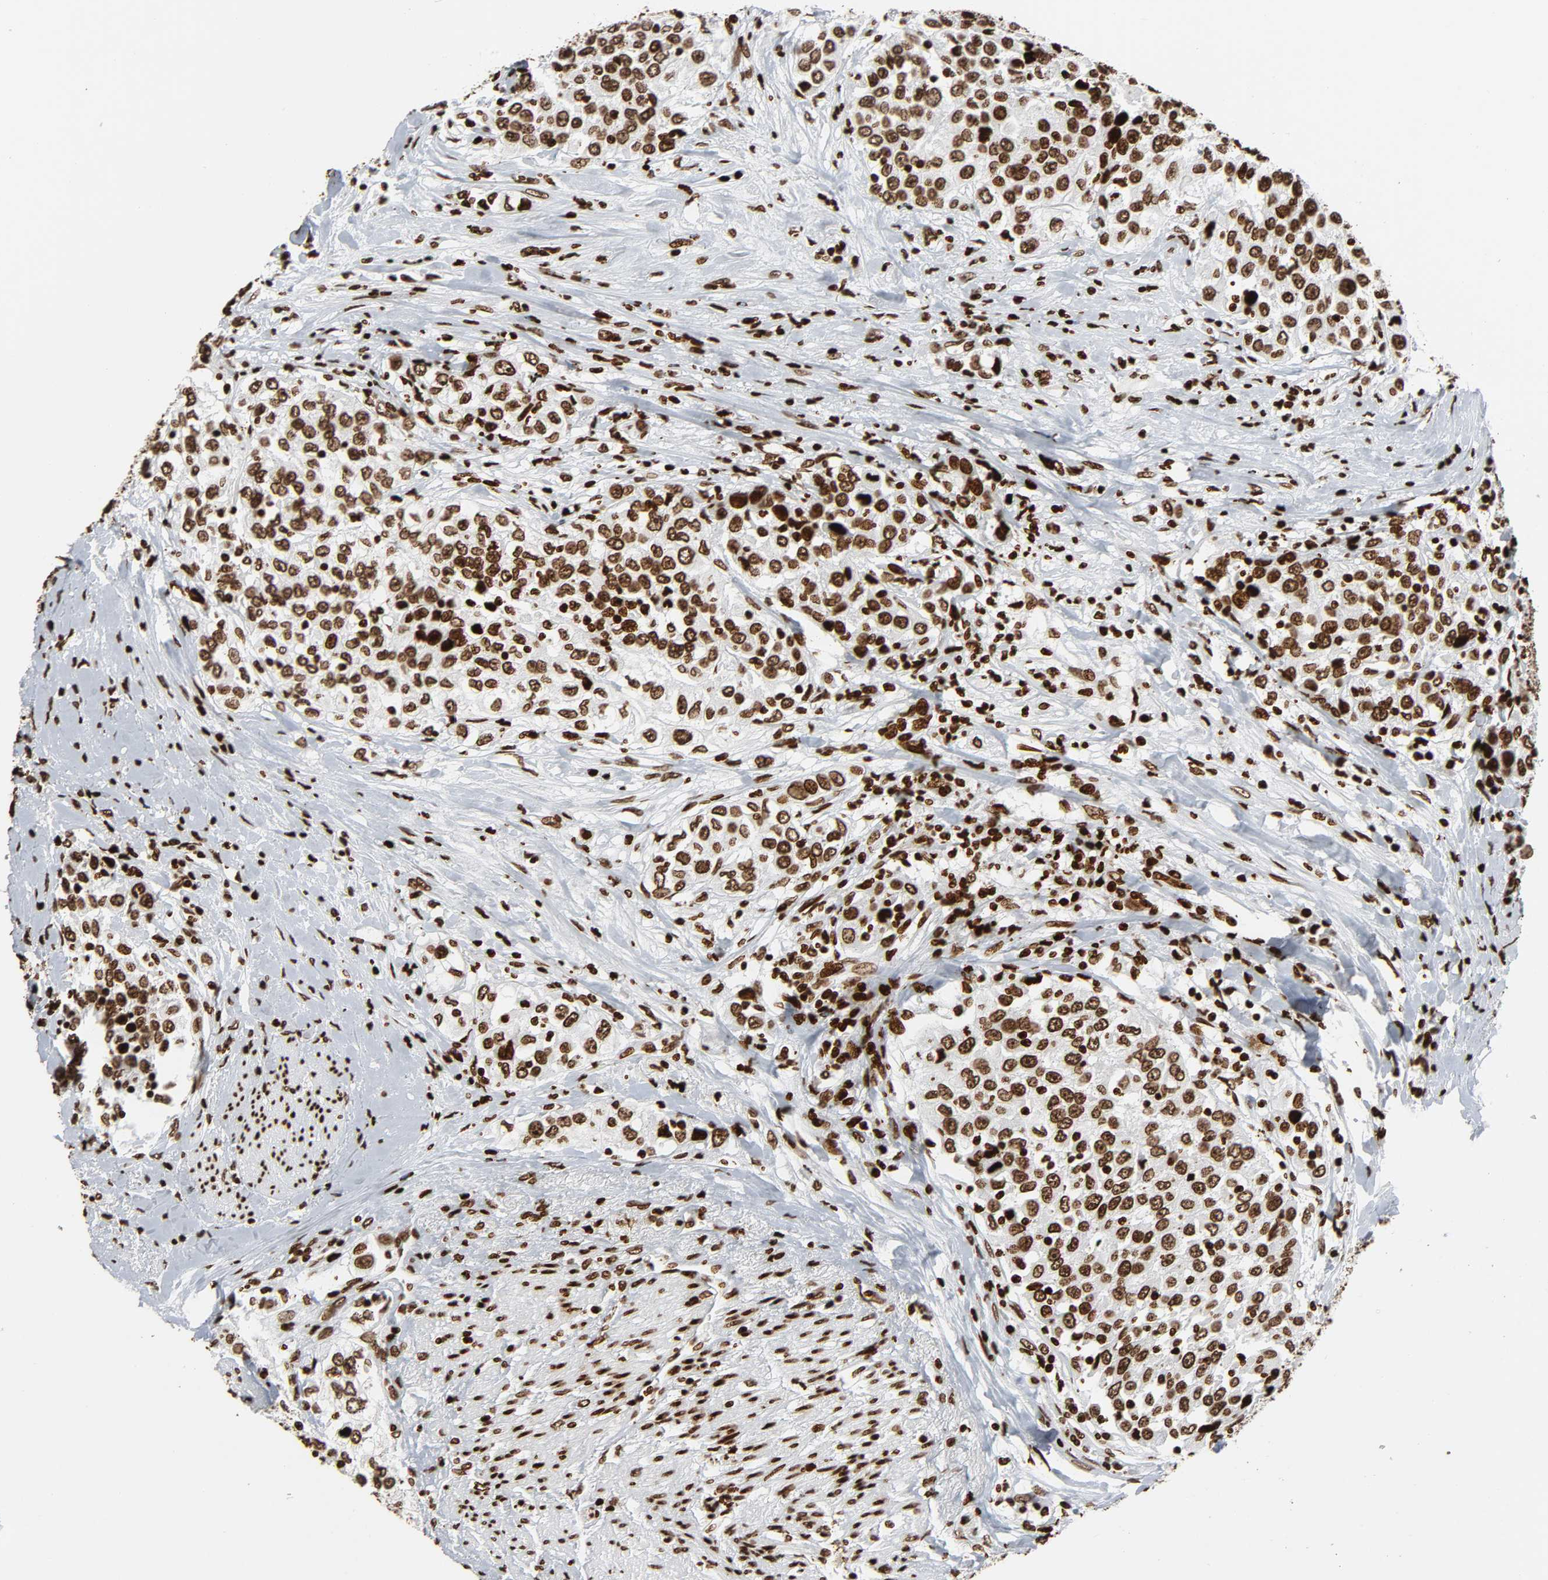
{"staining": {"intensity": "strong", "quantity": ">75%", "location": "nuclear"}, "tissue": "urothelial cancer", "cell_type": "Tumor cells", "image_type": "cancer", "snomed": [{"axis": "morphology", "description": "Urothelial carcinoma, High grade"}, {"axis": "topography", "description": "Urinary bladder"}], "caption": "An immunohistochemistry (IHC) histopathology image of neoplastic tissue is shown. Protein staining in brown highlights strong nuclear positivity in urothelial carcinoma (high-grade) within tumor cells.", "gene": "RXRA", "patient": {"sex": "female", "age": 80}}